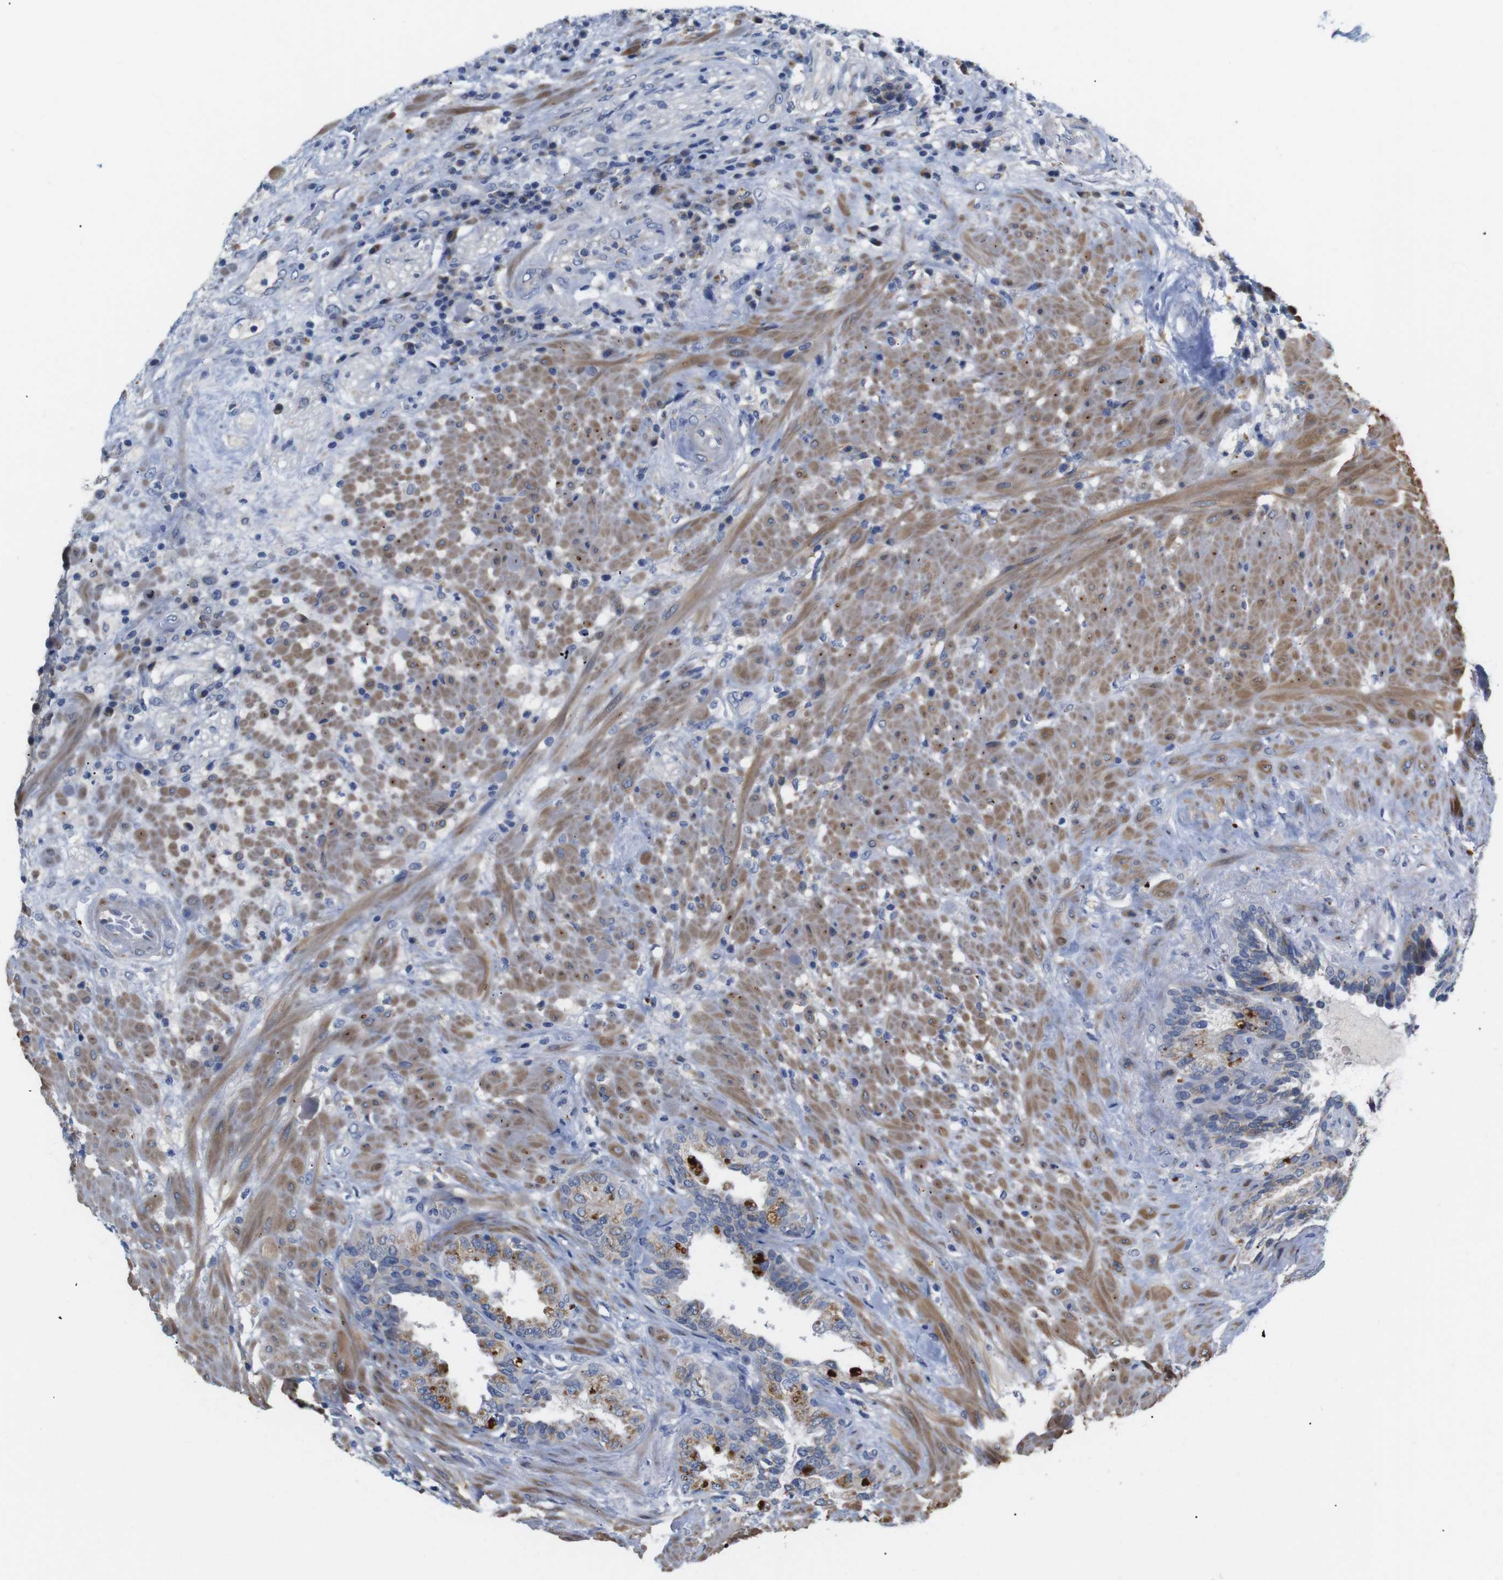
{"staining": {"intensity": "moderate", "quantity": ">75%", "location": "cytoplasmic/membranous"}, "tissue": "seminal vesicle", "cell_type": "Glandular cells", "image_type": "normal", "snomed": [{"axis": "morphology", "description": "Normal tissue, NOS"}, {"axis": "topography", "description": "Seminal veicle"}], "caption": "Immunohistochemical staining of benign seminal vesicle reveals moderate cytoplasmic/membranous protein positivity in approximately >75% of glandular cells. (DAB = brown stain, brightfield microscopy at high magnification).", "gene": "LRRC55", "patient": {"sex": "male", "age": 61}}